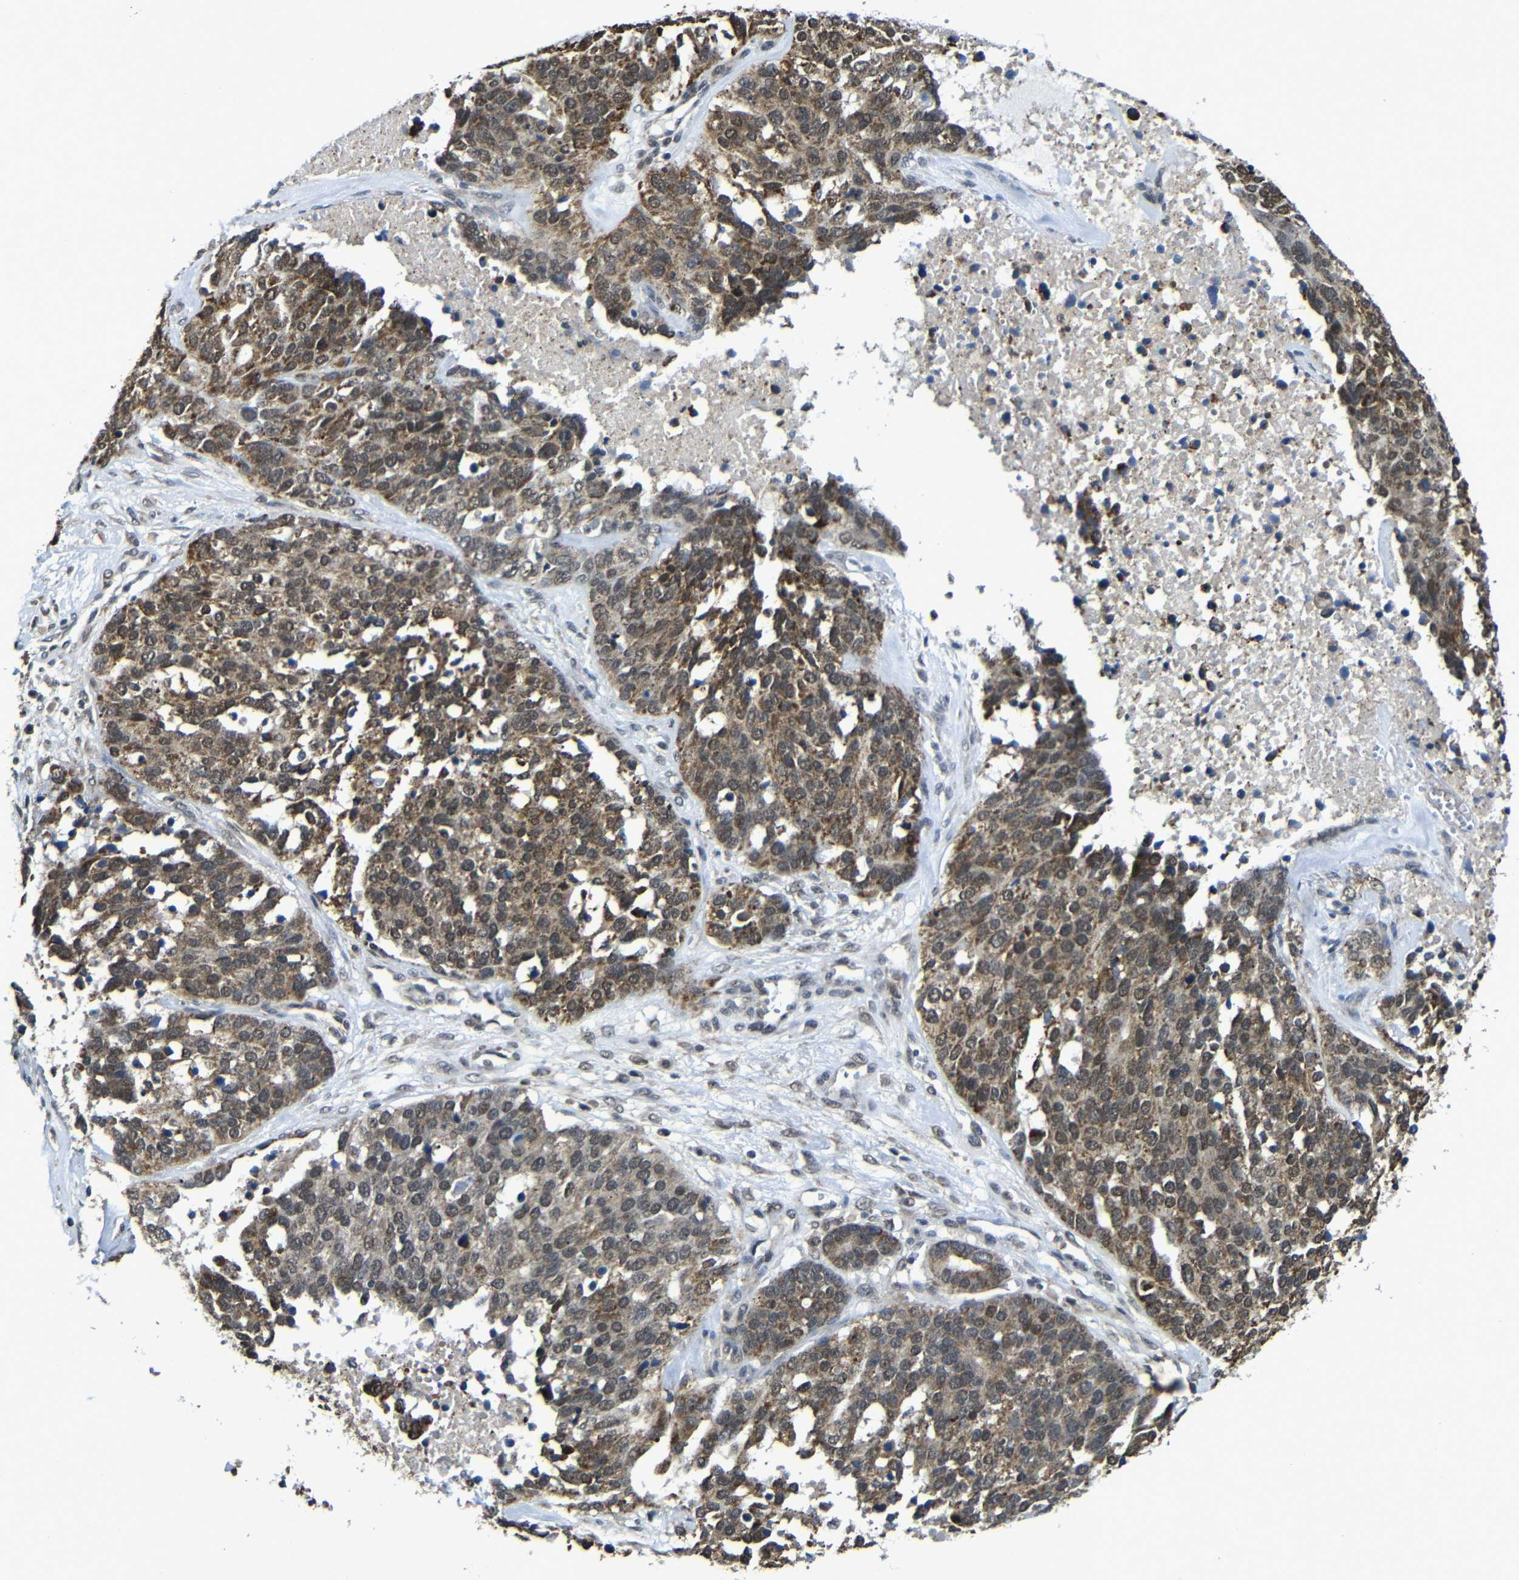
{"staining": {"intensity": "moderate", "quantity": ">75%", "location": "cytoplasmic/membranous"}, "tissue": "ovarian cancer", "cell_type": "Tumor cells", "image_type": "cancer", "snomed": [{"axis": "morphology", "description": "Cystadenocarcinoma, serous, NOS"}, {"axis": "topography", "description": "Ovary"}], "caption": "Human serous cystadenocarcinoma (ovarian) stained with a brown dye demonstrates moderate cytoplasmic/membranous positive staining in approximately >75% of tumor cells.", "gene": "FAM172A", "patient": {"sex": "female", "age": 44}}